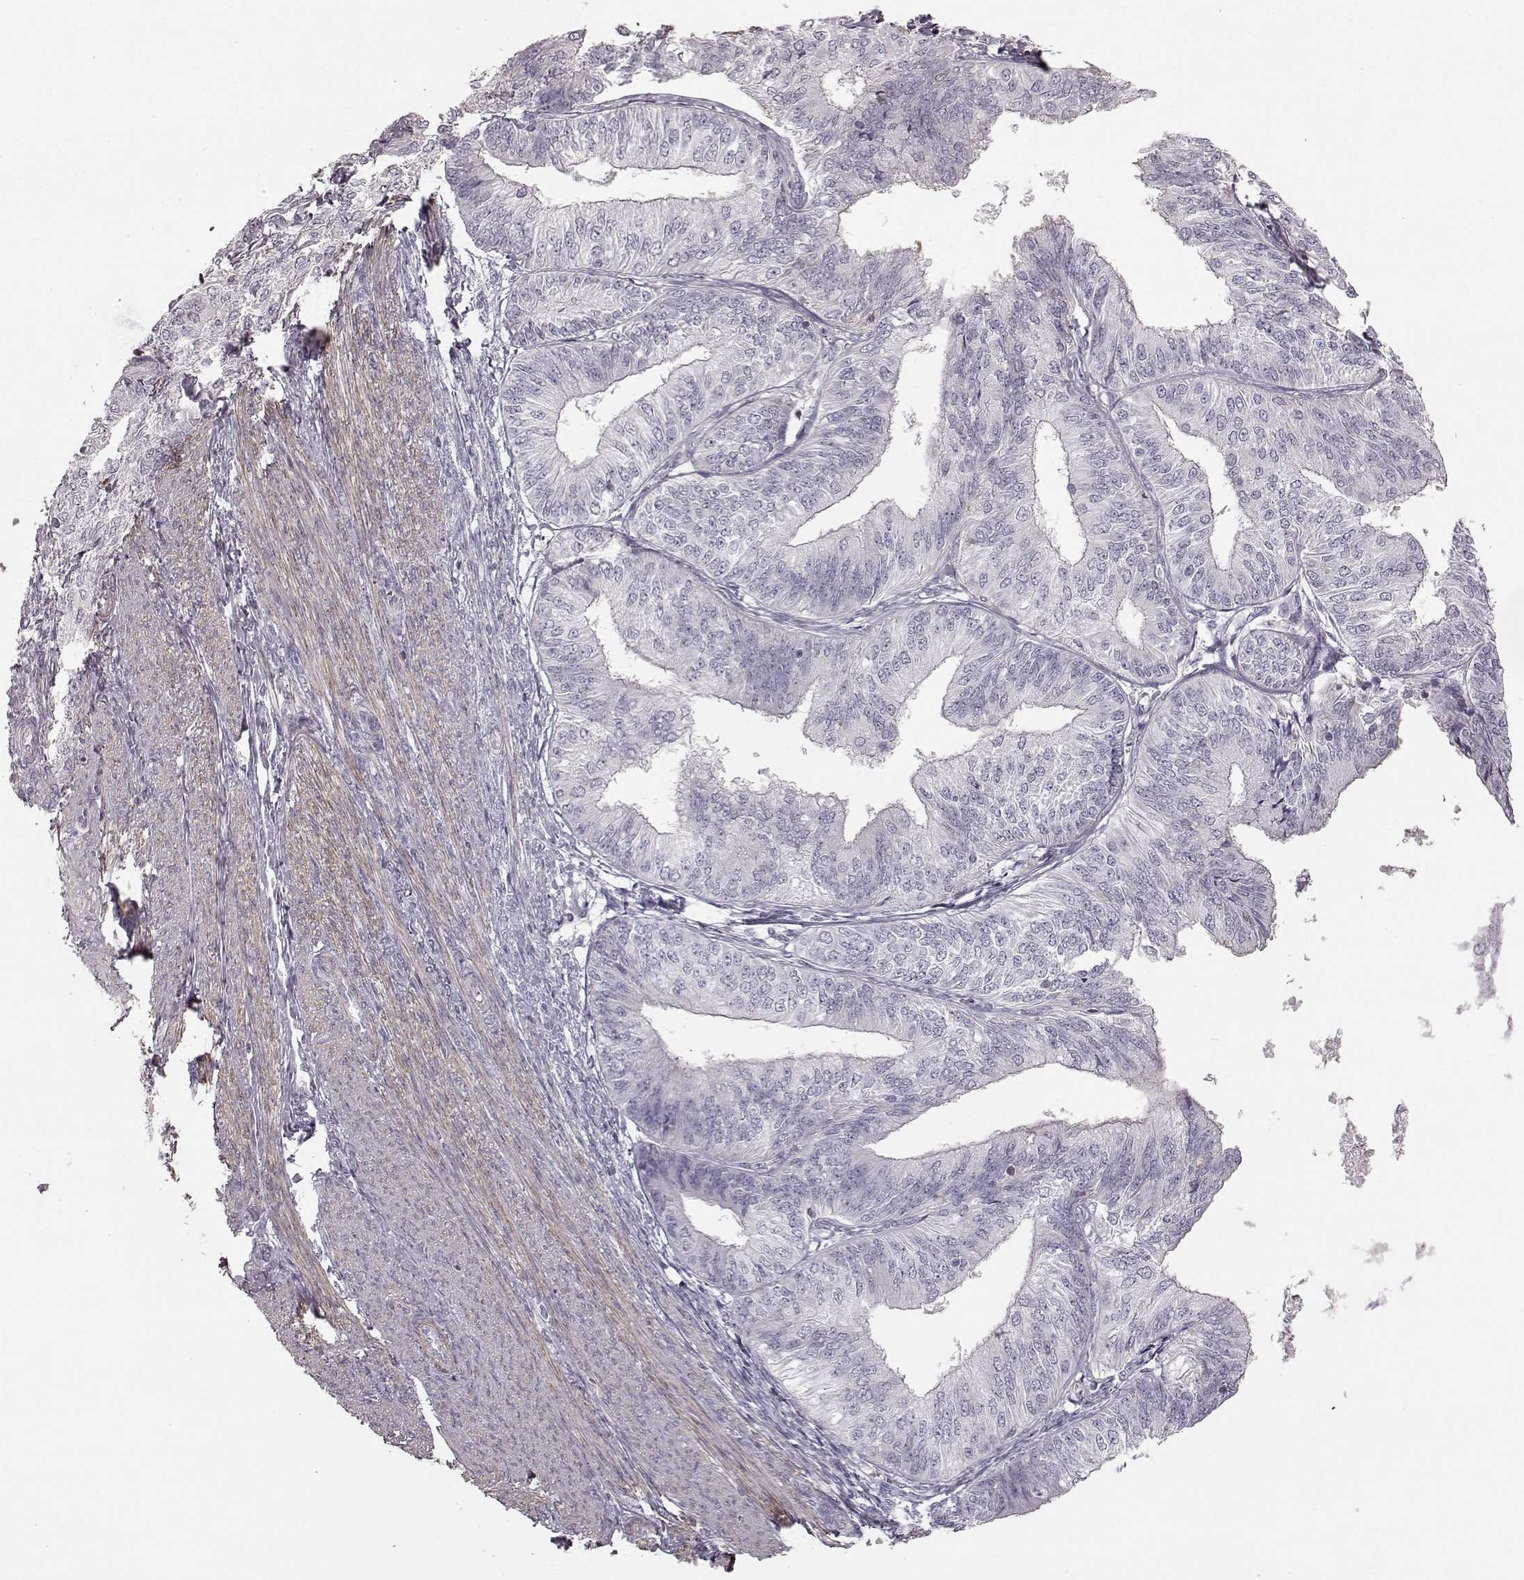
{"staining": {"intensity": "negative", "quantity": "none", "location": "none"}, "tissue": "endometrial cancer", "cell_type": "Tumor cells", "image_type": "cancer", "snomed": [{"axis": "morphology", "description": "Adenocarcinoma, NOS"}, {"axis": "topography", "description": "Endometrium"}], "caption": "Endometrial adenocarcinoma stained for a protein using immunohistochemistry (IHC) exhibits no positivity tumor cells.", "gene": "PRLHR", "patient": {"sex": "female", "age": 58}}